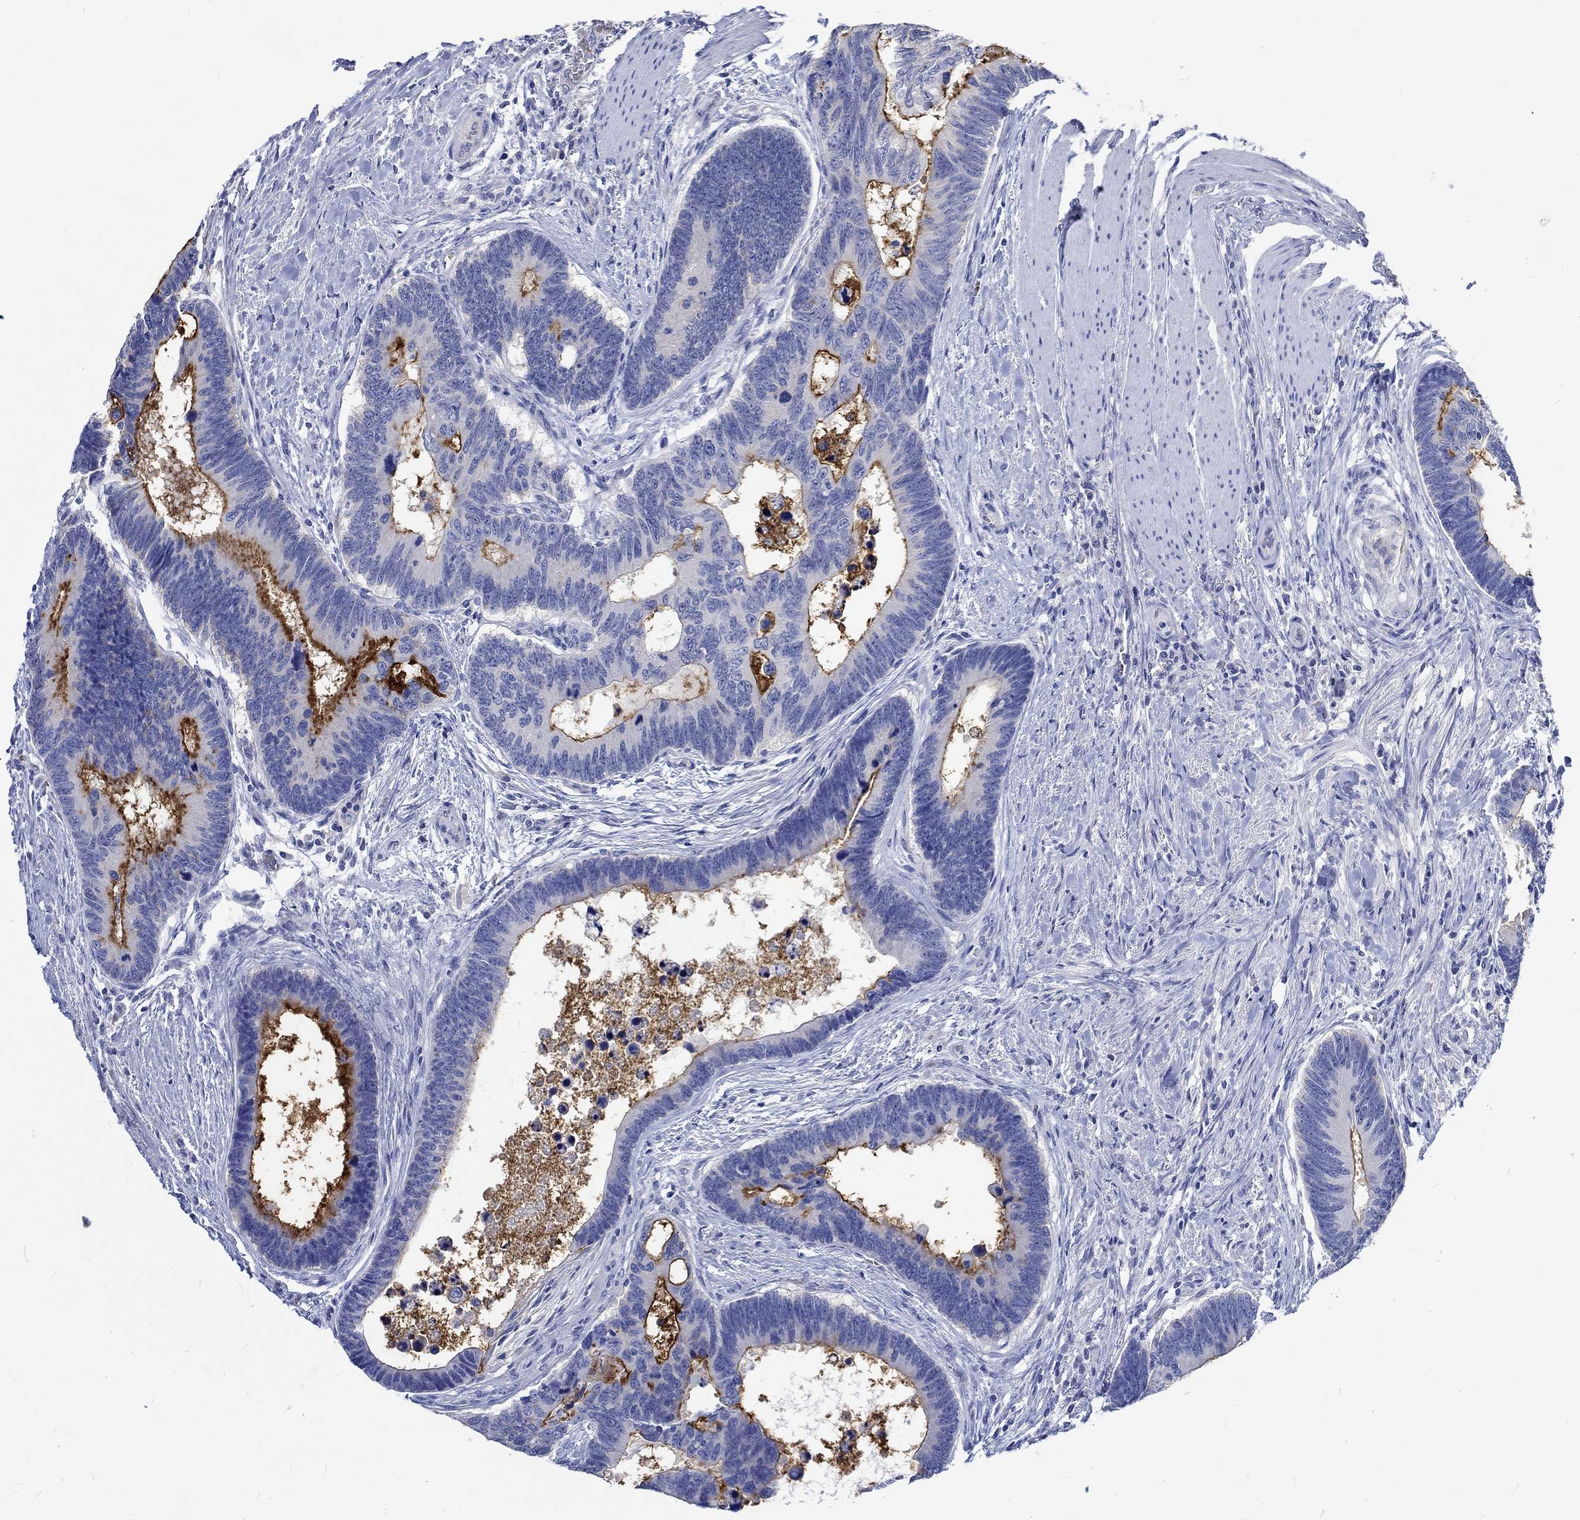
{"staining": {"intensity": "strong", "quantity": ">75%", "location": "cytoplasmic/membranous"}, "tissue": "colorectal cancer", "cell_type": "Tumor cells", "image_type": "cancer", "snomed": [{"axis": "morphology", "description": "Adenocarcinoma, NOS"}, {"axis": "topography", "description": "Colon"}], "caption": "Immunohistochemical staining of human adenocarcinoma (colorectal) demonstrates strong cytoplasmic/membranous protein expression in about >75% of tumor cells.", "gene": "KCNA1", "patient": {"sex": "female", "age": 77}}